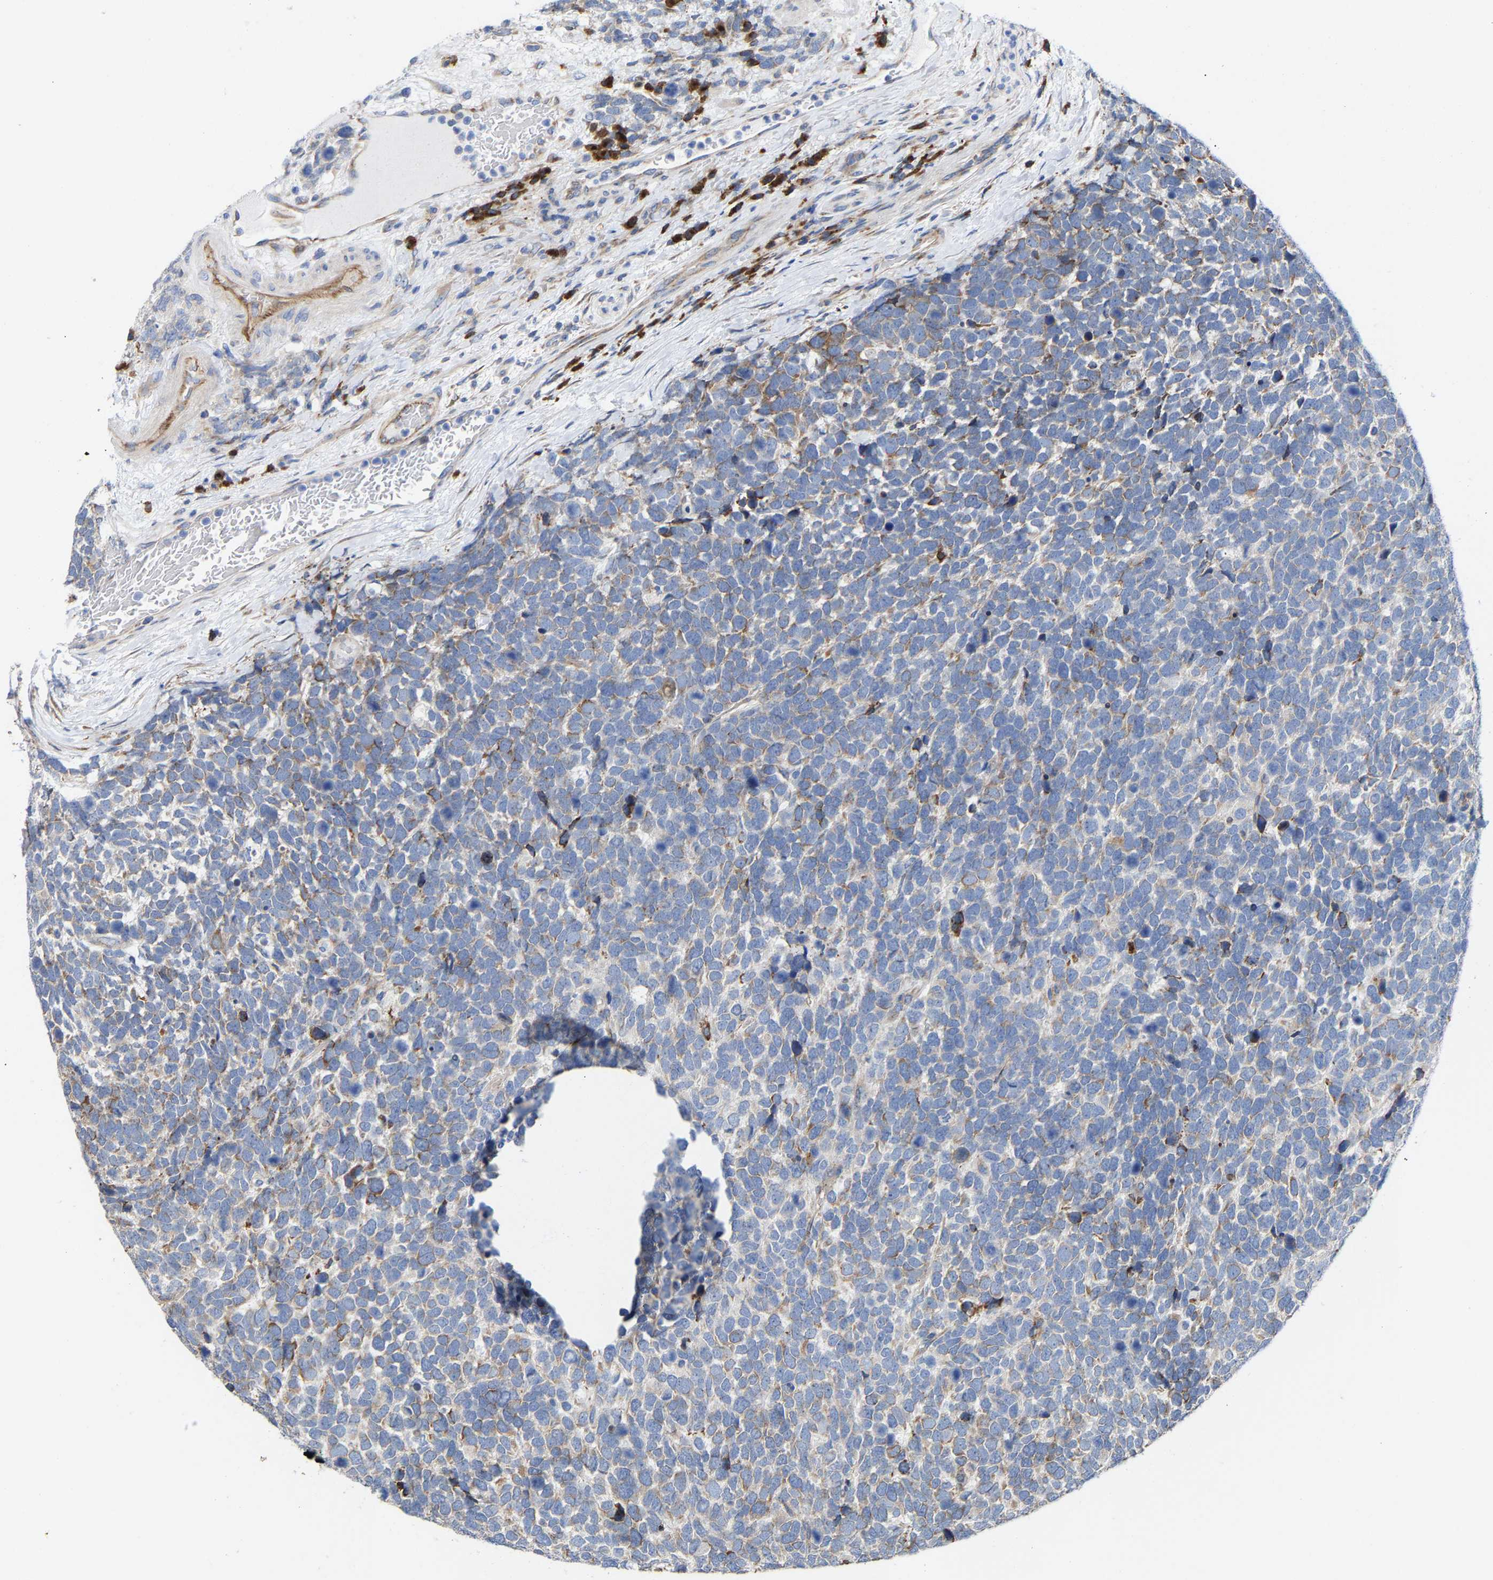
{"staining": {"intensity": "moderate", "quantity": "<25%", "location": "cytoplasmic/membranous"}, "tissue": "urothelial cancer", "cell_type": "Tumor cells", "image_type": "cancer", "snomed": [{"axis": "morphology", "description": "Urothelial carcinoma, High grade"}, {"axis": "topography", "description": "Urinary bladder"}], "caption": "This is a photomicrograph of immunohistochemistry (IHC) staining of high-grade urothelial carcinoma, which shows moderate staining in the cytoplasmic/membranous of tumor cells.", "gene": "PPP1R15A", "patient": {"sex": "female", "age": 82}}